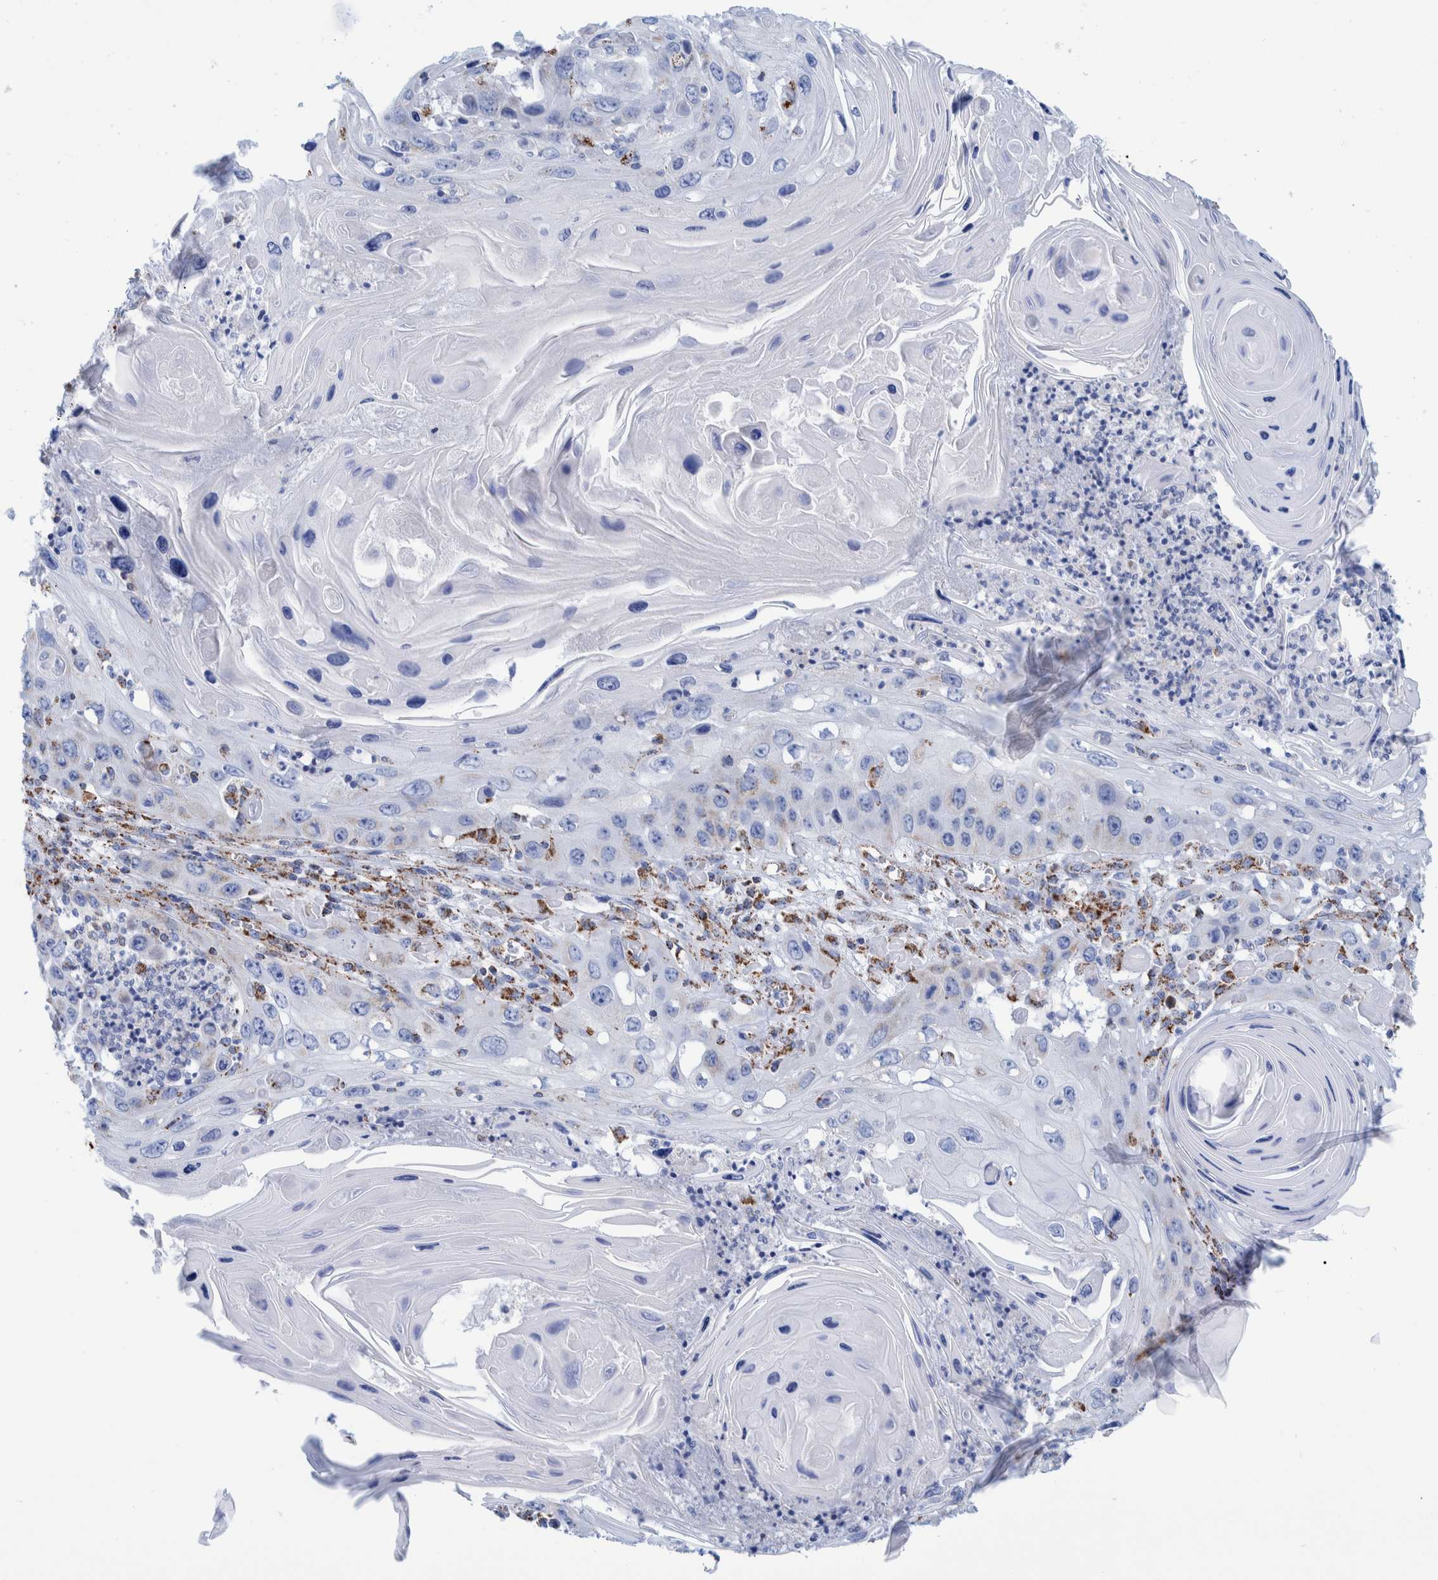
{"staining": {"intensity": "weak", "quantity": "<25%", "location": "cytoplasmic/membranous"}, "tissue": "skin cancer", "cell_type": "Tumor cells", "image_type": "cancer", "snomed": [{"axis": "morphology", "description": "Squamous cell carcinoma, NOS"}, {"axis": "topography", "description": "Skin"}], "caption": "Skin cancer was stained to show a protein in brown. There is no significant expression in tumor cells. (DAB (3,3'-diaminobenzidine) IHC visualized using brightfield microscopy, high magnification).", "gene": "DECR1", "patient": {"sex": "male", "age": 55}}